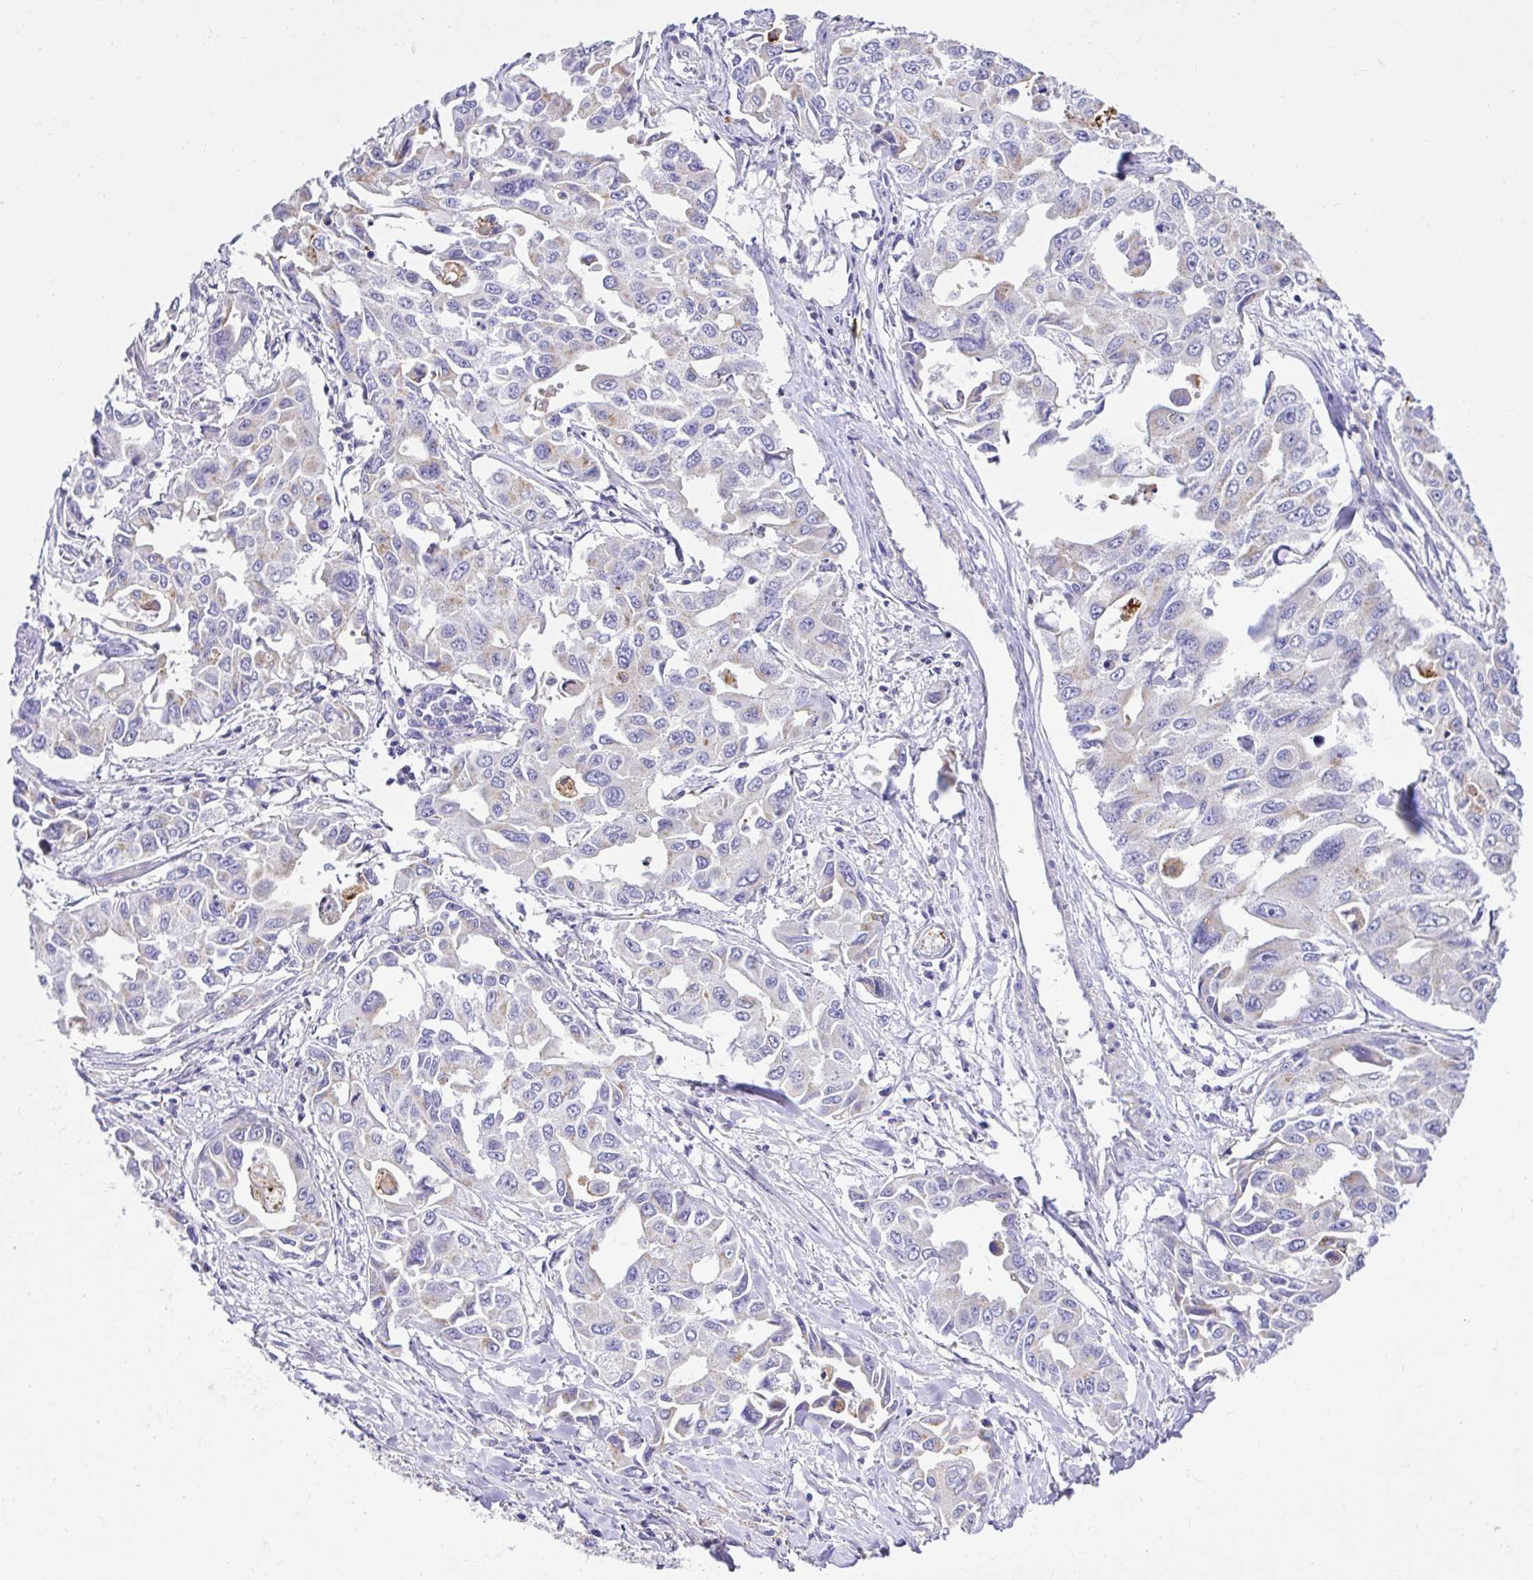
{"staining": {"intensity": "negative", "quantity": "none", "location": "none"}, "tissue": "lung cancer", "cell_type": "Tumor cells", "image_type": "cancer", "snomed": [{"axis": "morphology", "description": "Adenocarcinoma, NOS"}, {"axis": "topography", "description": "Lung"}], "caption": "This image is of adenocarcinoma (lung) stained with immunohistochemistry (IHC) to label a protein in brown with the nuclei are counter-stained blue. There is no staining in tumor cells. (DAB immunohistochemistry, high magnification).", "gene": "CCDC142", "patient": {"sex": "male", "age": 64}}